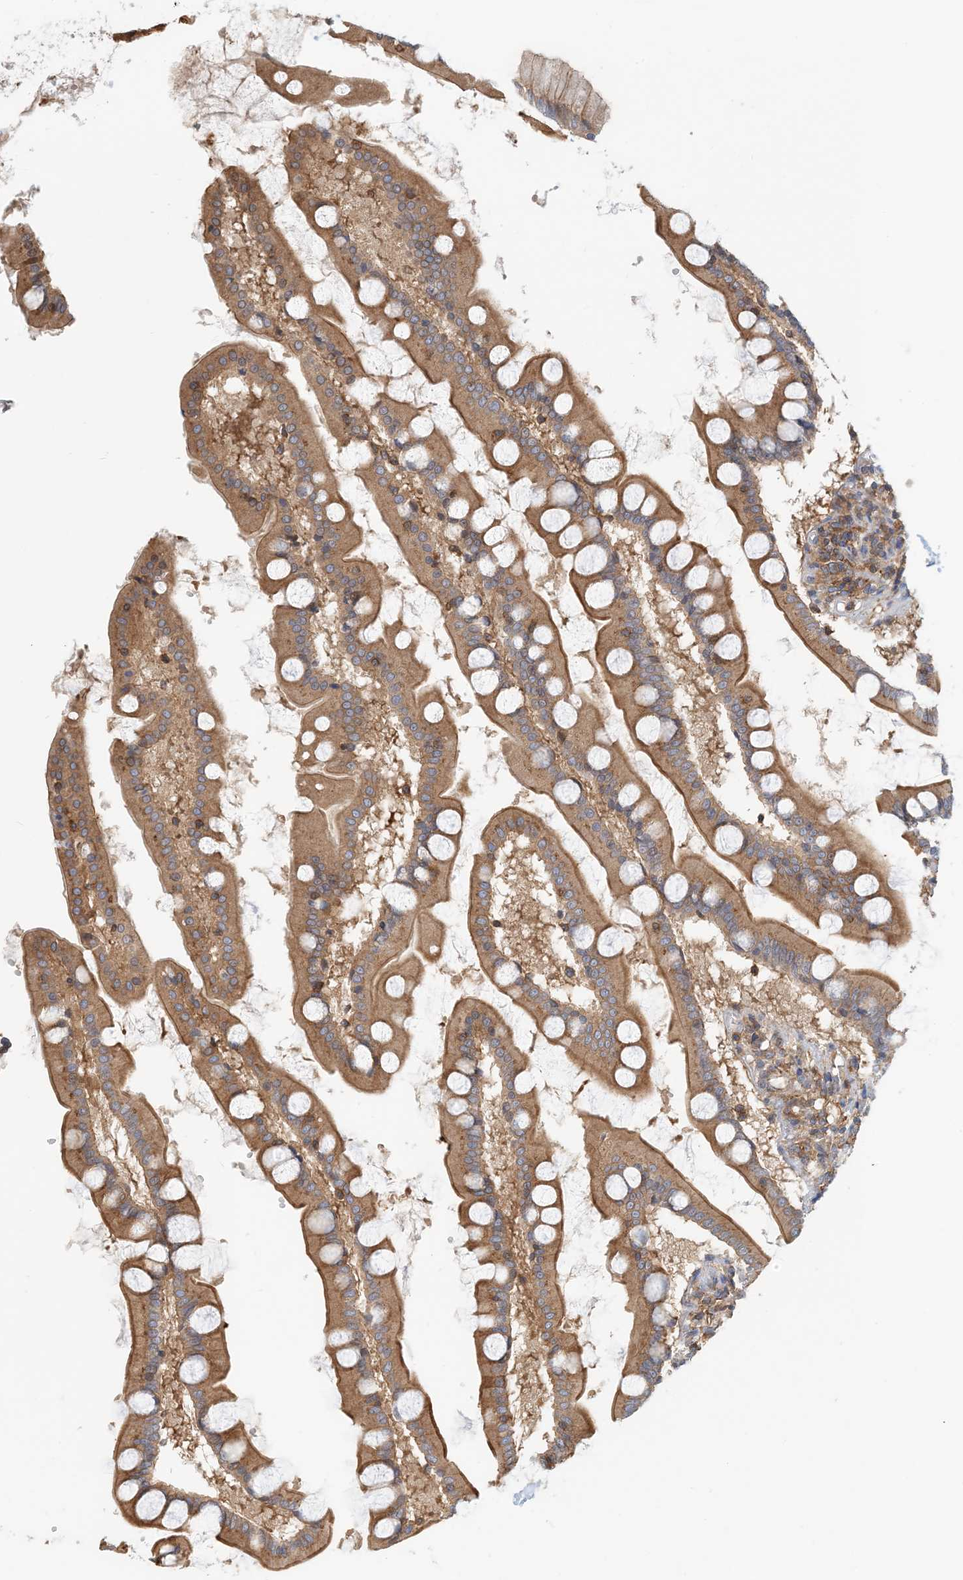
{"staining": {"intensity": "moderate", "quantity": ">75%", "location": "cytoplasmic/membranous"}, "tissue": "small intestine", "cell_type": "Glandular cells", "image_type": "normal", "snomed": [{"axis": "morphology", "description": "Normal tissue, NOS"}, {"axis": "topography", "description": "Small intestine"}], "caption": "A histopathology image of human small intestine stained for a protein displays moderate cytoplasmic/membranous brown staining in glandular cells.", "gene": "COLEC11", "patient": {"sex": "male", "age": 41}}